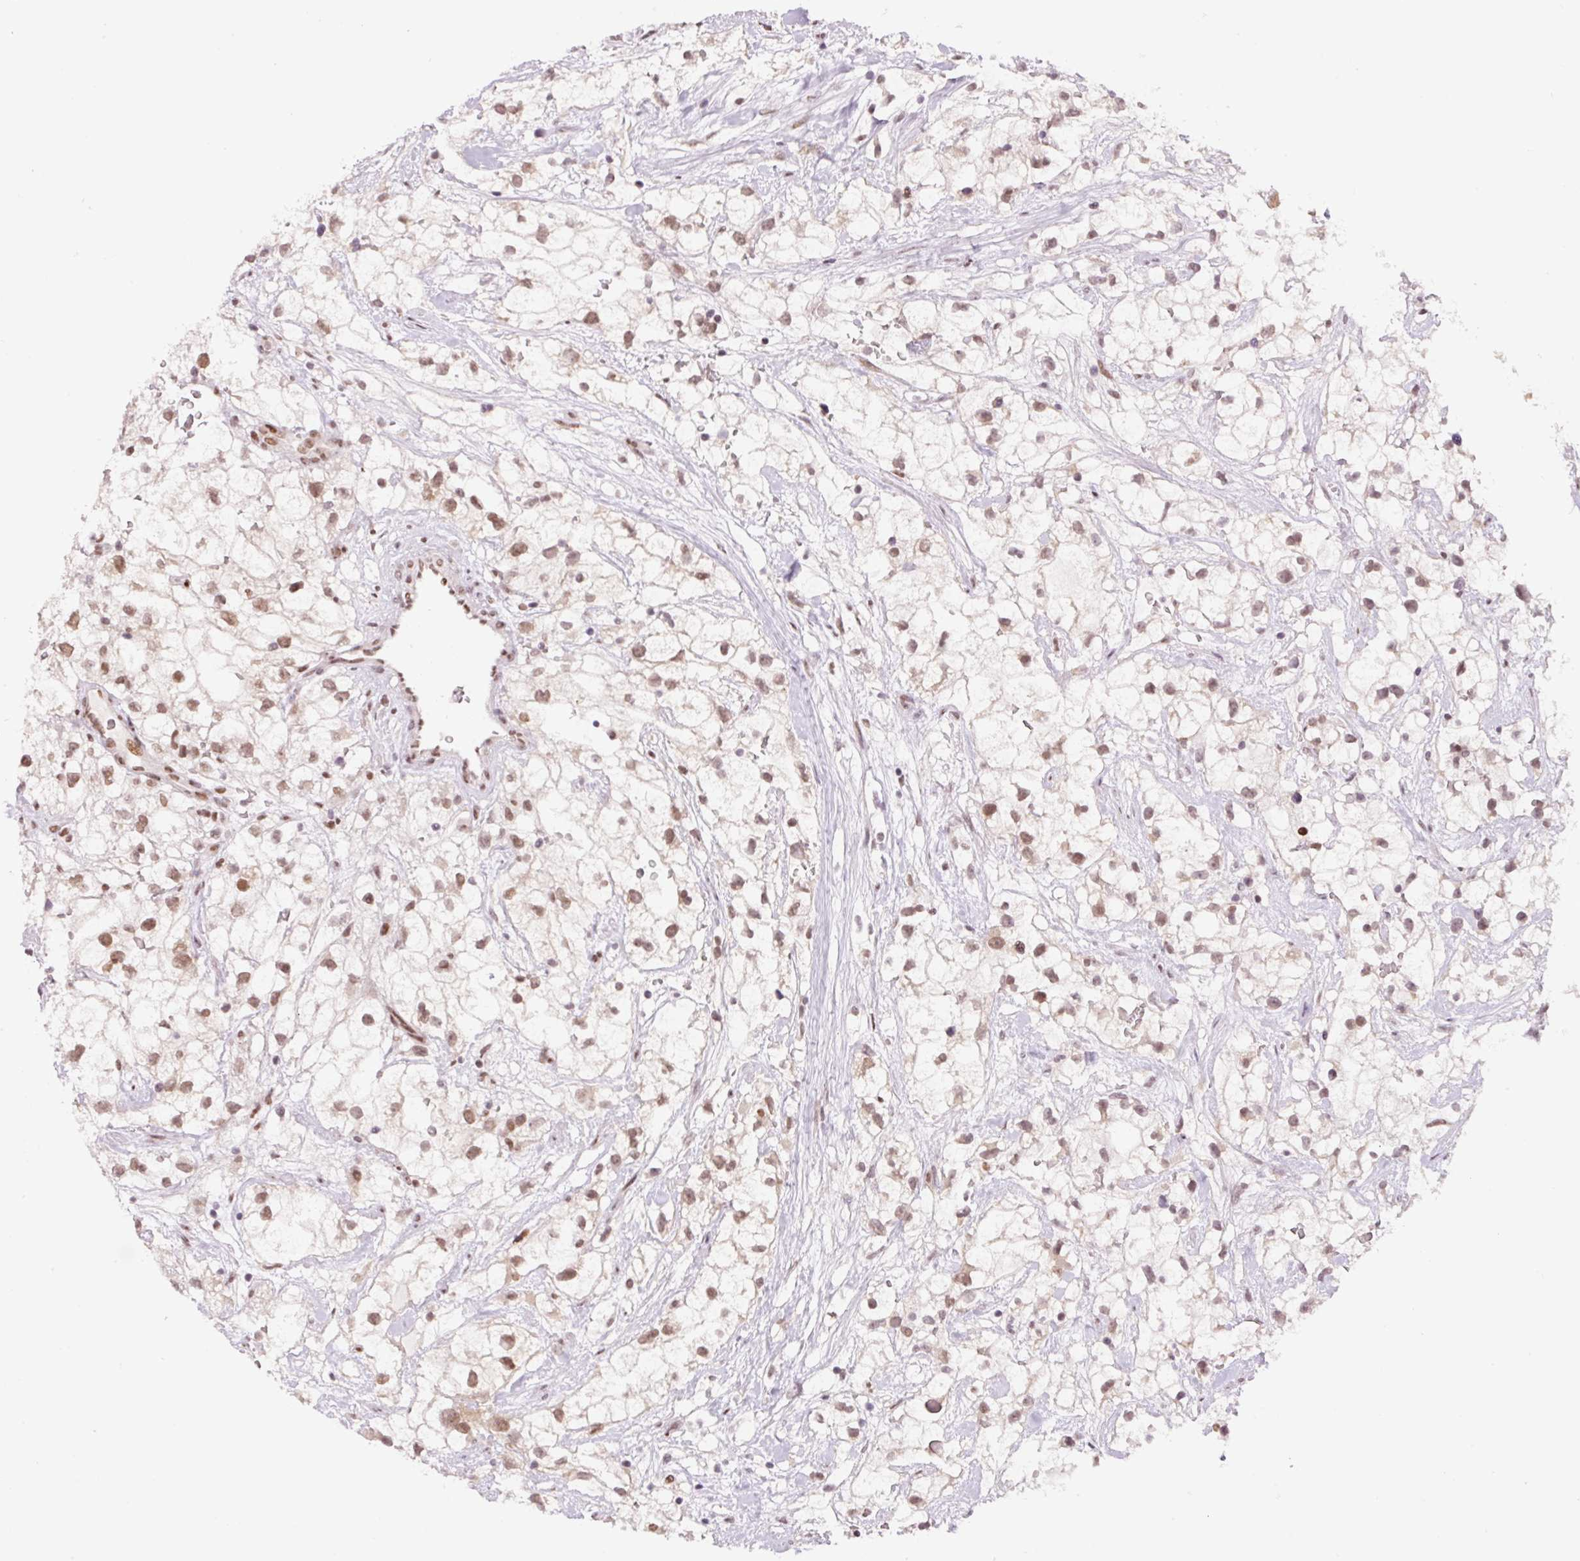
{"staining": {"intensity": "moderate", "quantity": ">75%", "location": "nuclear"}, "tissue": "renal cancer", "cell_type": "Tumor cells", "image_type": "cancer", "snomed": [{"axis": "morphology", "description": "Adenocarcinoma, NOS"}, {"axis": "topography", "description": "Kidney"}], "caption": "Tumor cells display medium levels of moderate nuclear expression in about >75% of cells in human renal adenocarcinoma.", "gene": "CCNL2", "patient": {"sex": "male", "age": 59}}